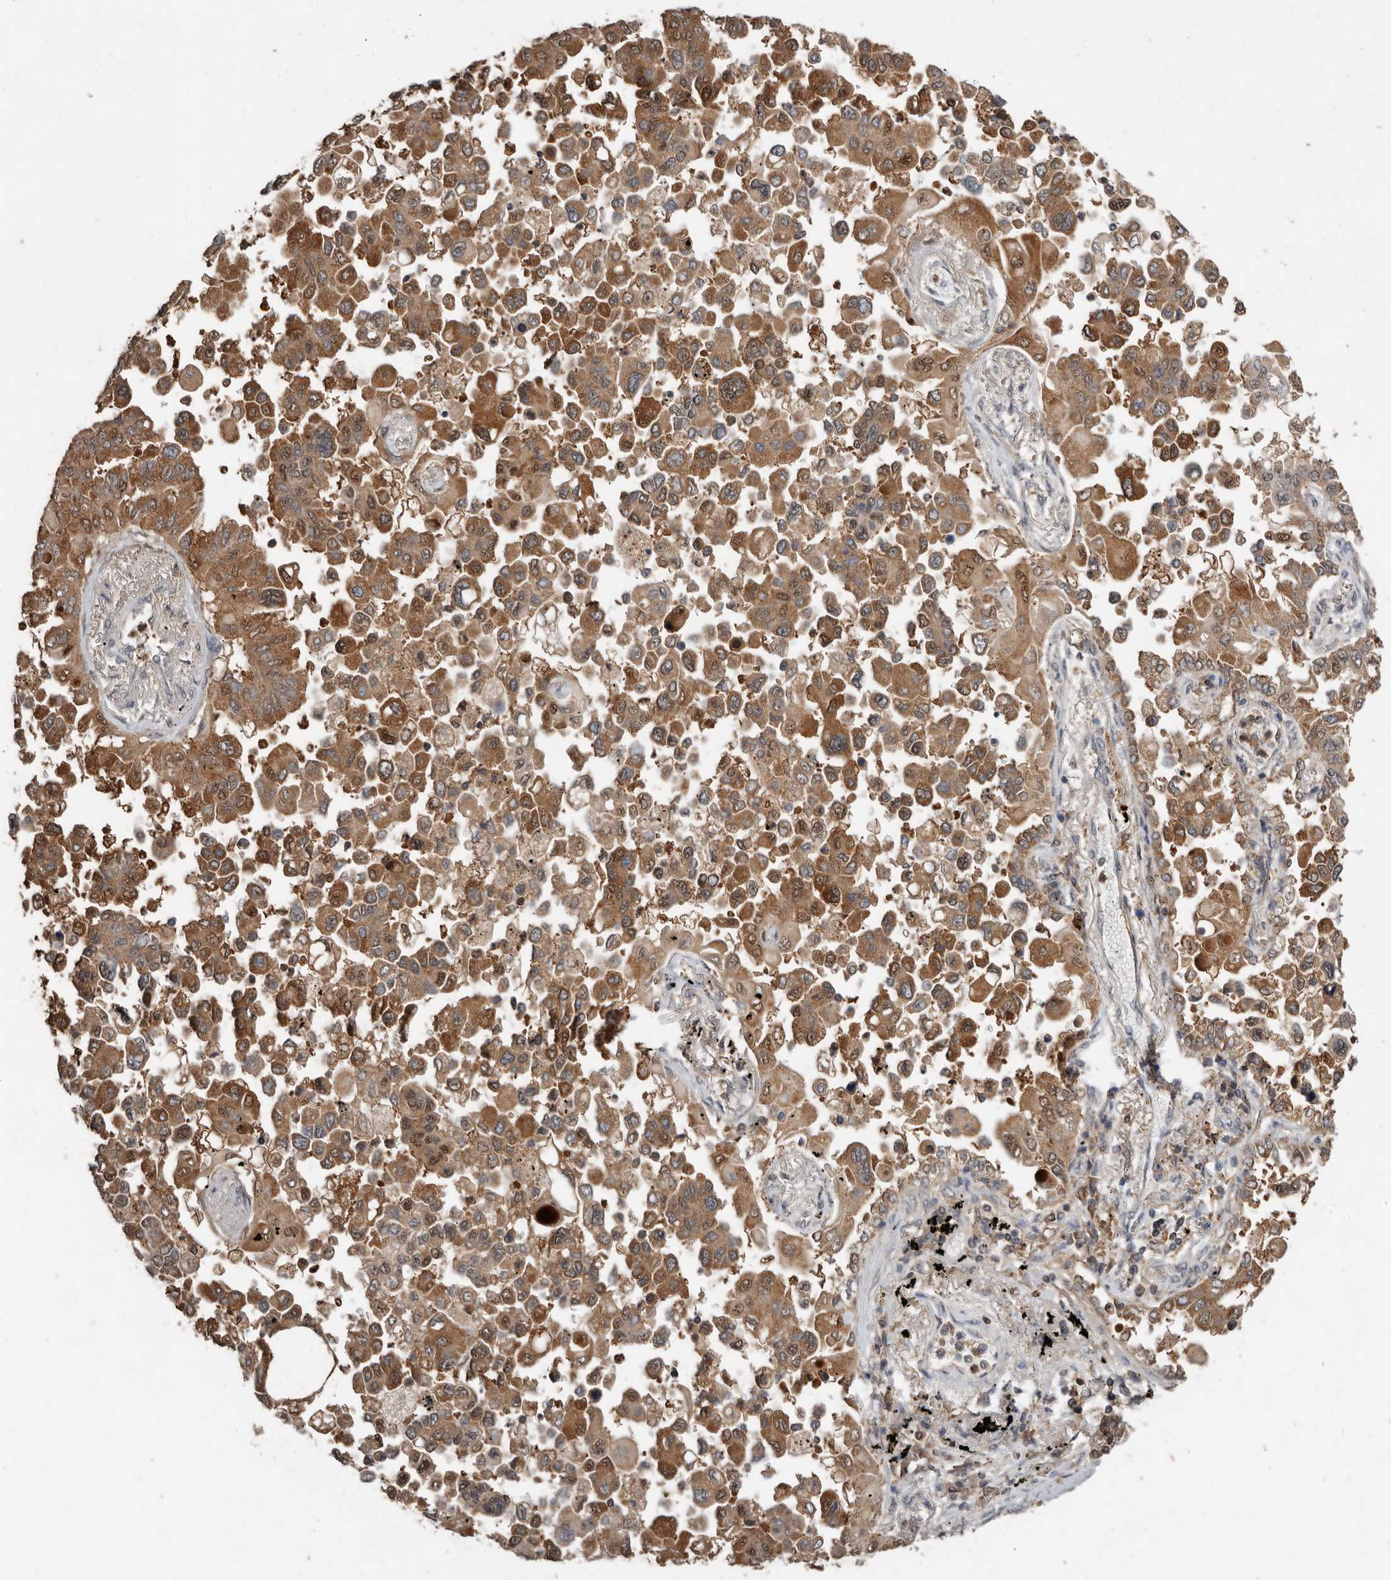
{"staining": {"intensity": "moderate", "quantity": ">75%", "location": "cytoplasmic/membranous"}, "tissue": "lung cancer", "cell_type": "Tumor cells", "image_type": "cancer", "snomed": [{"axis": "morphology", "description": "Adenocarcinoma, NOS"}, {"axis": "topography", "description": "Lung"}], "caption": "Immunohistochemistry (DAB) staining of lung cancer shows moderate cytoplasmic/membranous protein staining in about >75% of tumor cells.", "gene": "EDEM1", "patient": {"sex": "female", "age": 67}}